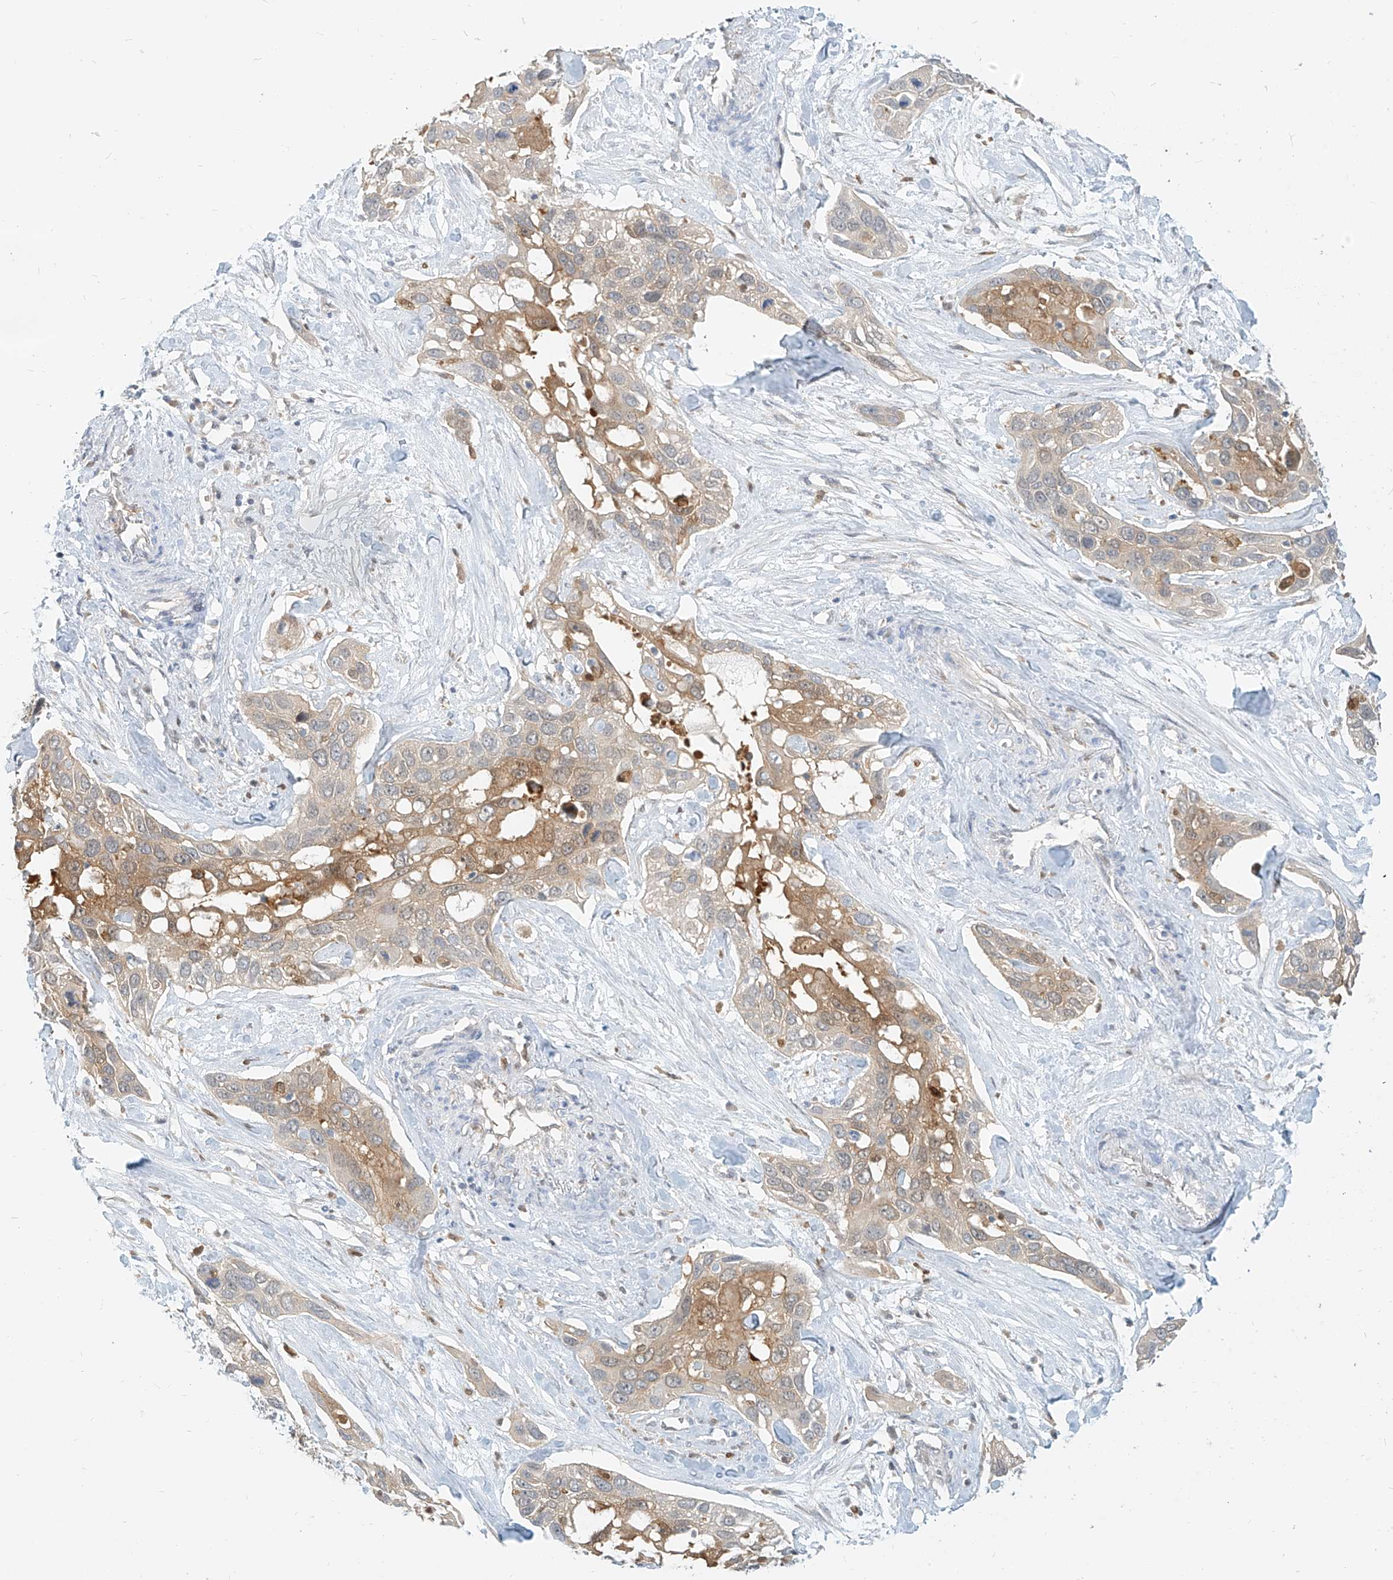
{"staining": {"intensity": "moderate", "quantity": "25%-75%", "location": "cytoplasmic/membranous"}, "tissue": "pancreatic cancer", "cell_type": "Tumor cells", "image_type": "cancer", "snomed": [{"axis": "morphology", "description": "Adenocarcinoma, NOS"}, {"axis": "topography", "description": "Pancreas"}], "caption": "A high-resolution micrograph shows IHC staining of pancreatic adenocarcinoma, which reveals moderate cytoplasmic/membranous positivity in approximately 25%-75% of tumor cells. The protein is stained brown, and the nuclei are stained in blue (DAB IHC with brightfield microscopy, high magnification).", "gene": "PGD", "patient": {"sex": "female", "age": 60}}